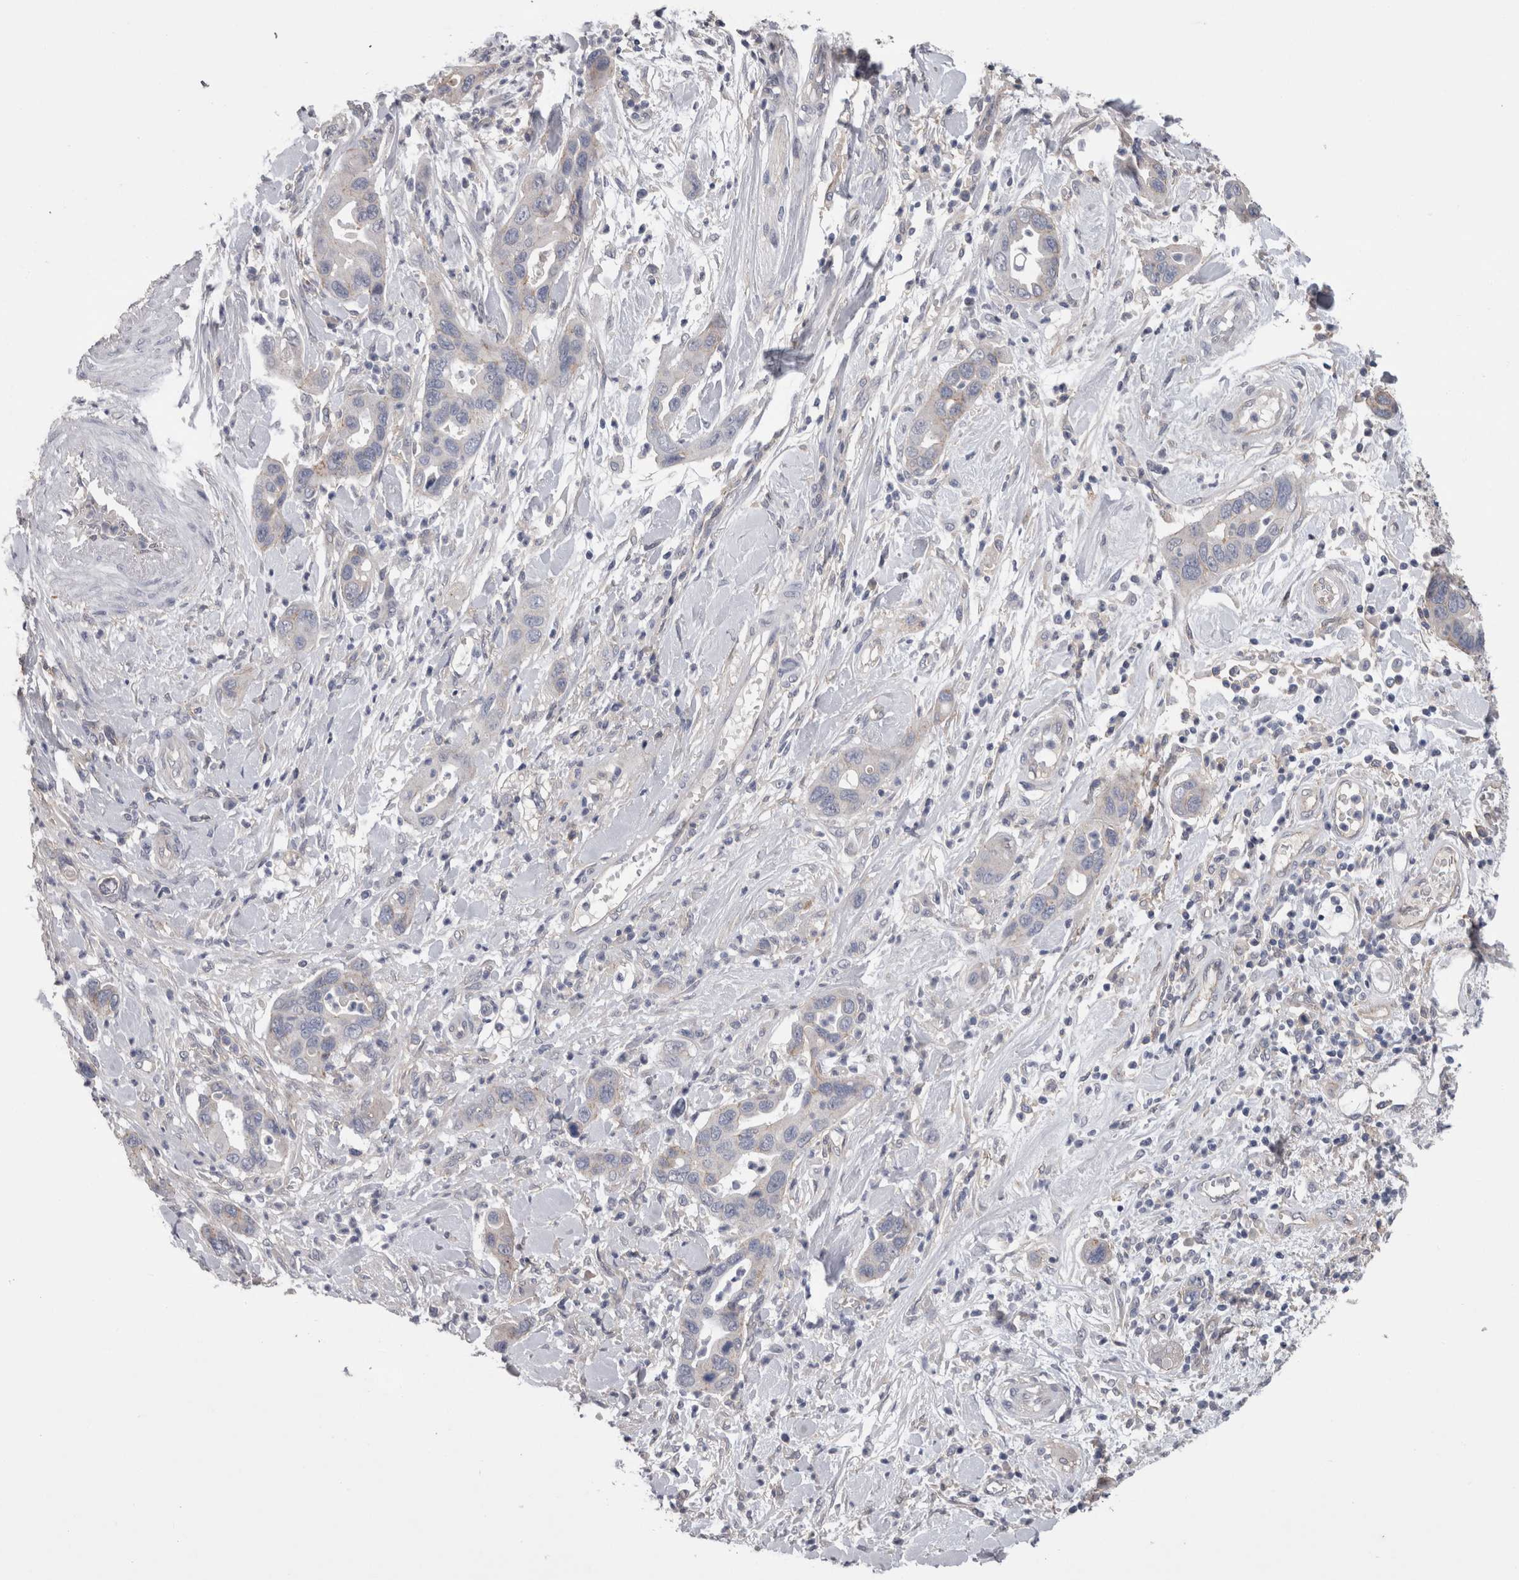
{"staining": {"intensity": "negative", "quantity": "none", "location": "none"}, "tissue": "pancreatic cancer", "cell_type": "Tumor cells", "image_type": "cancer", "snomed": [{"axis": "morphology", "description": "Adenocarcinoma, NOS"}, {"axis": "topography", "description": "Pancreas"}], "caption": "There is no significant positivity in tumor cells of adenocarcinoma (pancreatic).", "gene": "NECTIN2", "patient": {"sex": "female", "age": 71}}